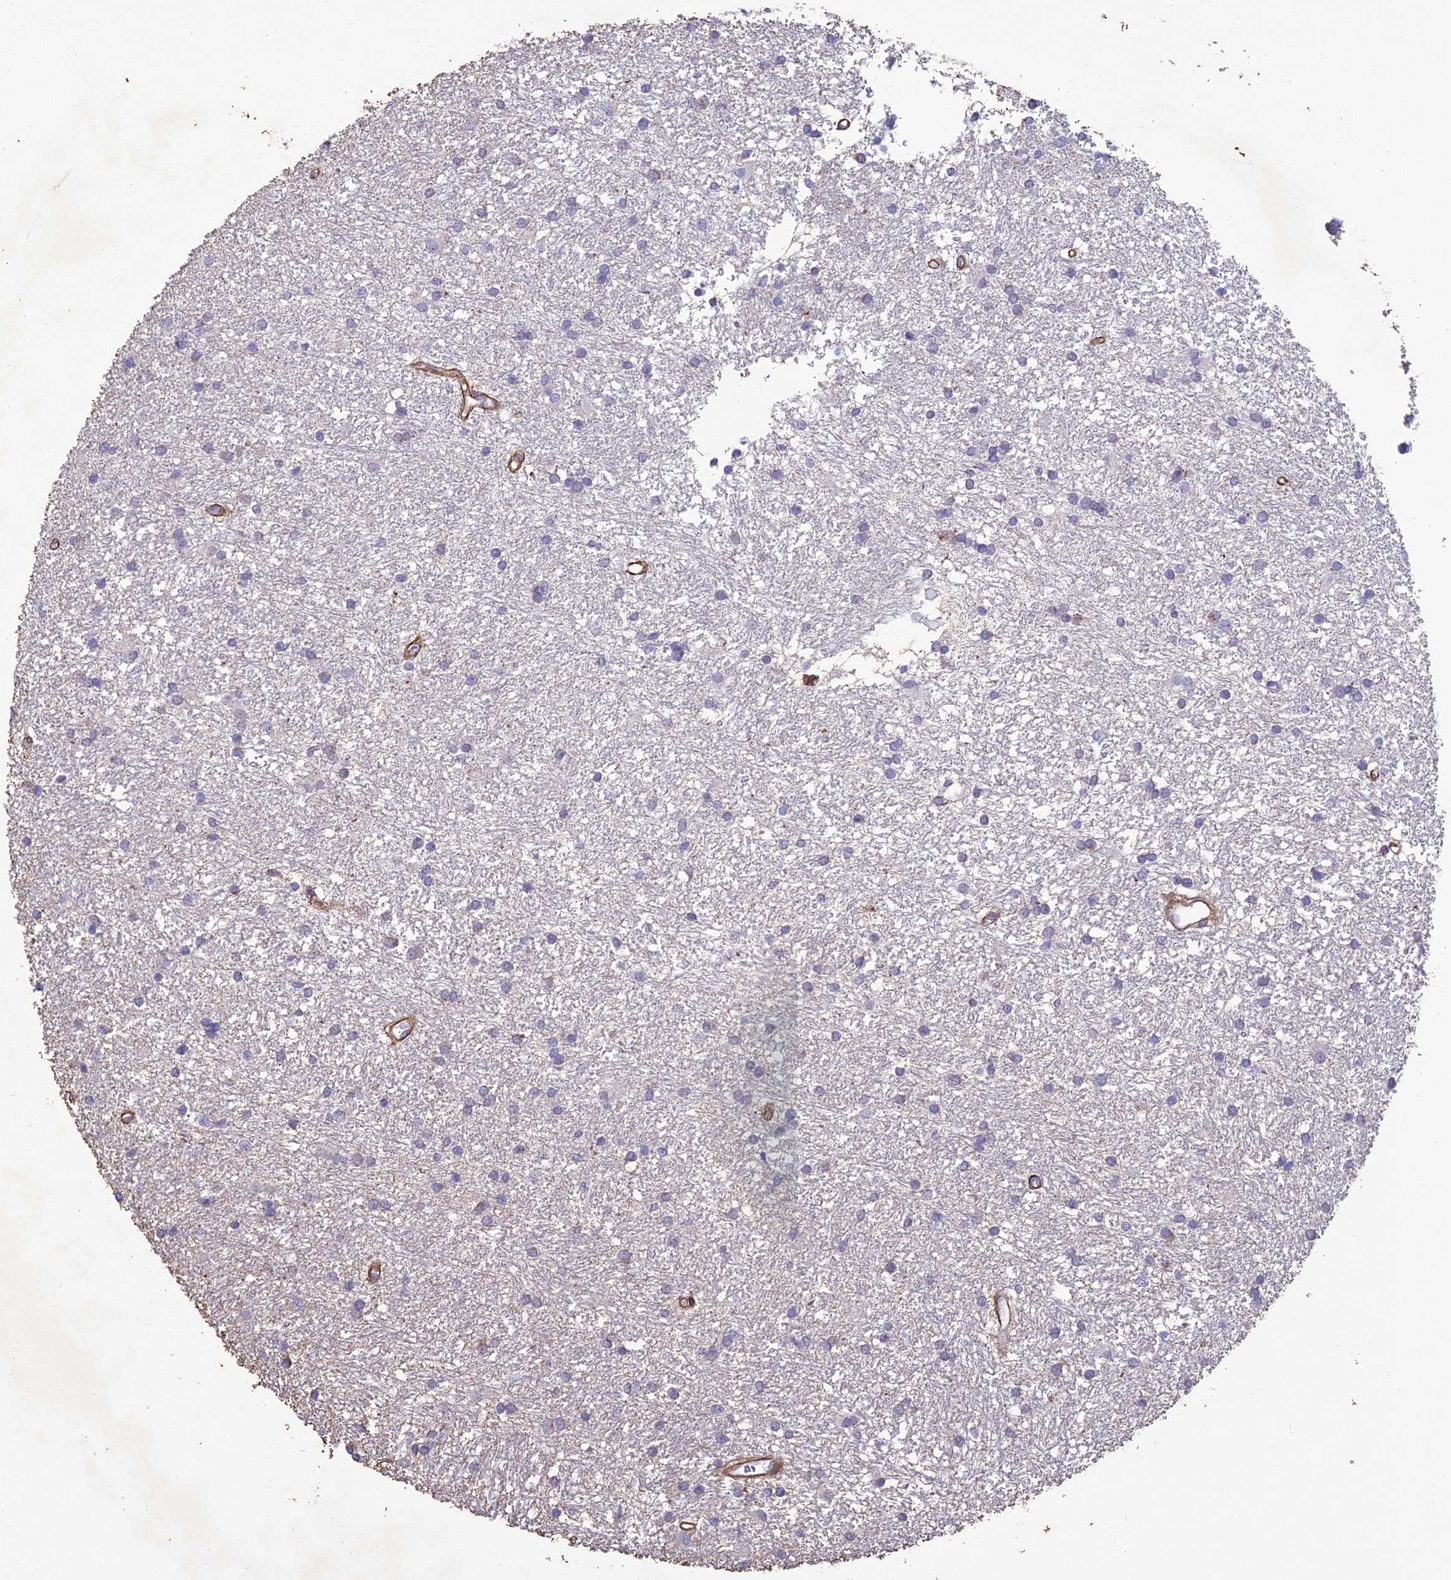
{"staining": {"intensity": "negative", "quantity": "none", "location": "none"}, "tissue": "glioma", "cell_type": "Tumor cells", "image_type": "cancer", "snomed": [{"axis": "morphology", "description": "Glioma, malignant, High grade"}, {"axis": "topography", "description": "Brain"}], "caption": "High magnification brightfield microscopy of glioma stained with DAB (3,3'-diaminobenzidine) (brown) and counterstained with hematoxylin (blue): tumor cells show no significant expression.", "gene": "TNS1", "patient": {"sex": "male", "age": 77}}